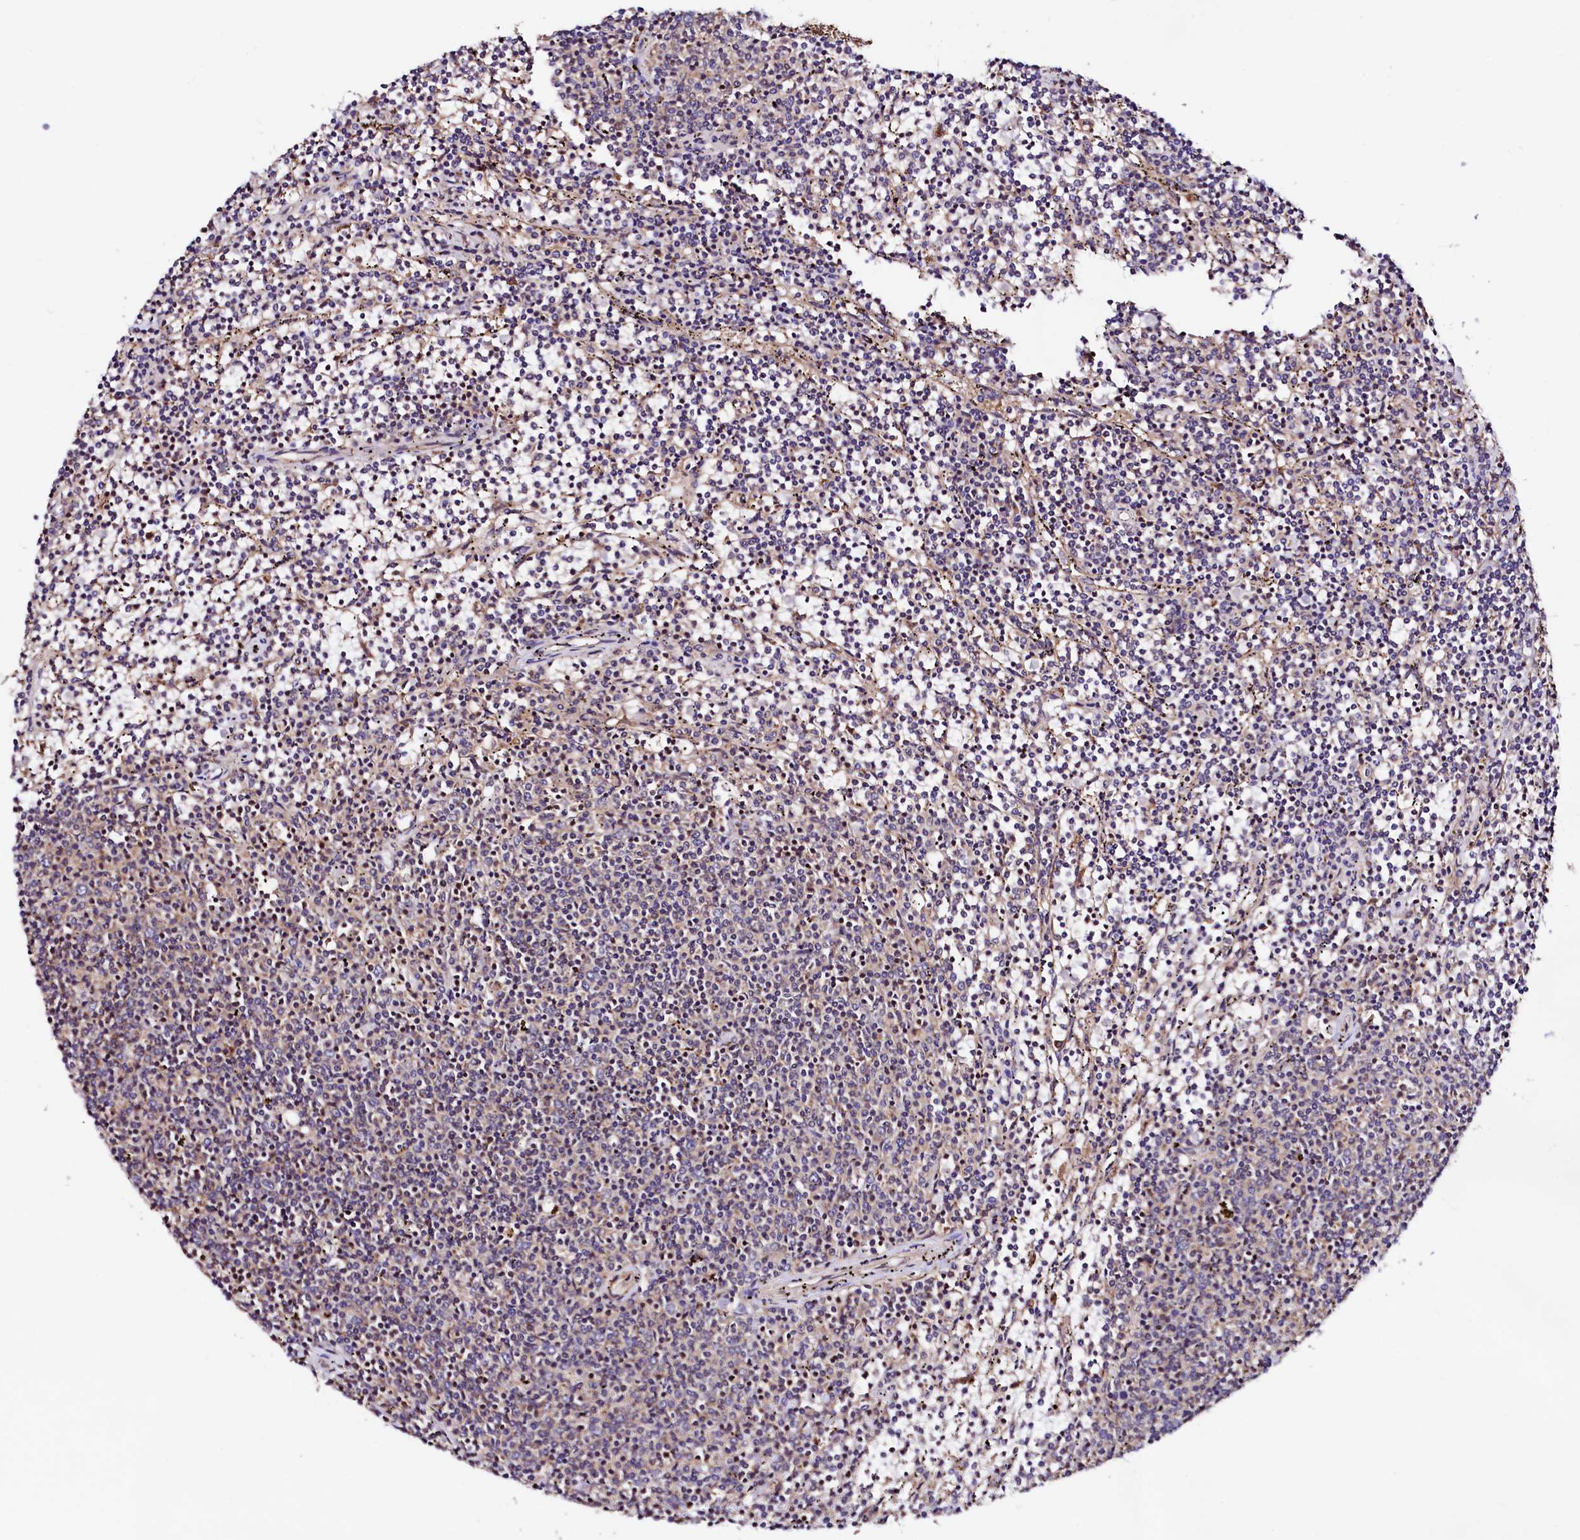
{"staining": {"intensity": "weak", "quantity": "25%-75%", "location": "cytoplasmic/membranous"}, "tissue": "lymphoma", "cell_type": "Tumor cells", "image_type": "cancer", "snomed": [{"axis": "morphology", "description": "Malignant lymphoma, non-Hodgkin's type, Low grade"}, {"axis": "topography", "description": "Spleen"}], "caption": "About 25%-75% of tumor cells in lymphoma reveal weak cytoplasmic/membranous protein staining as visualized by brown immunohistochemical staining.", "gene": "CIAO3", "patient": {"sex": "female", "age": 50}}